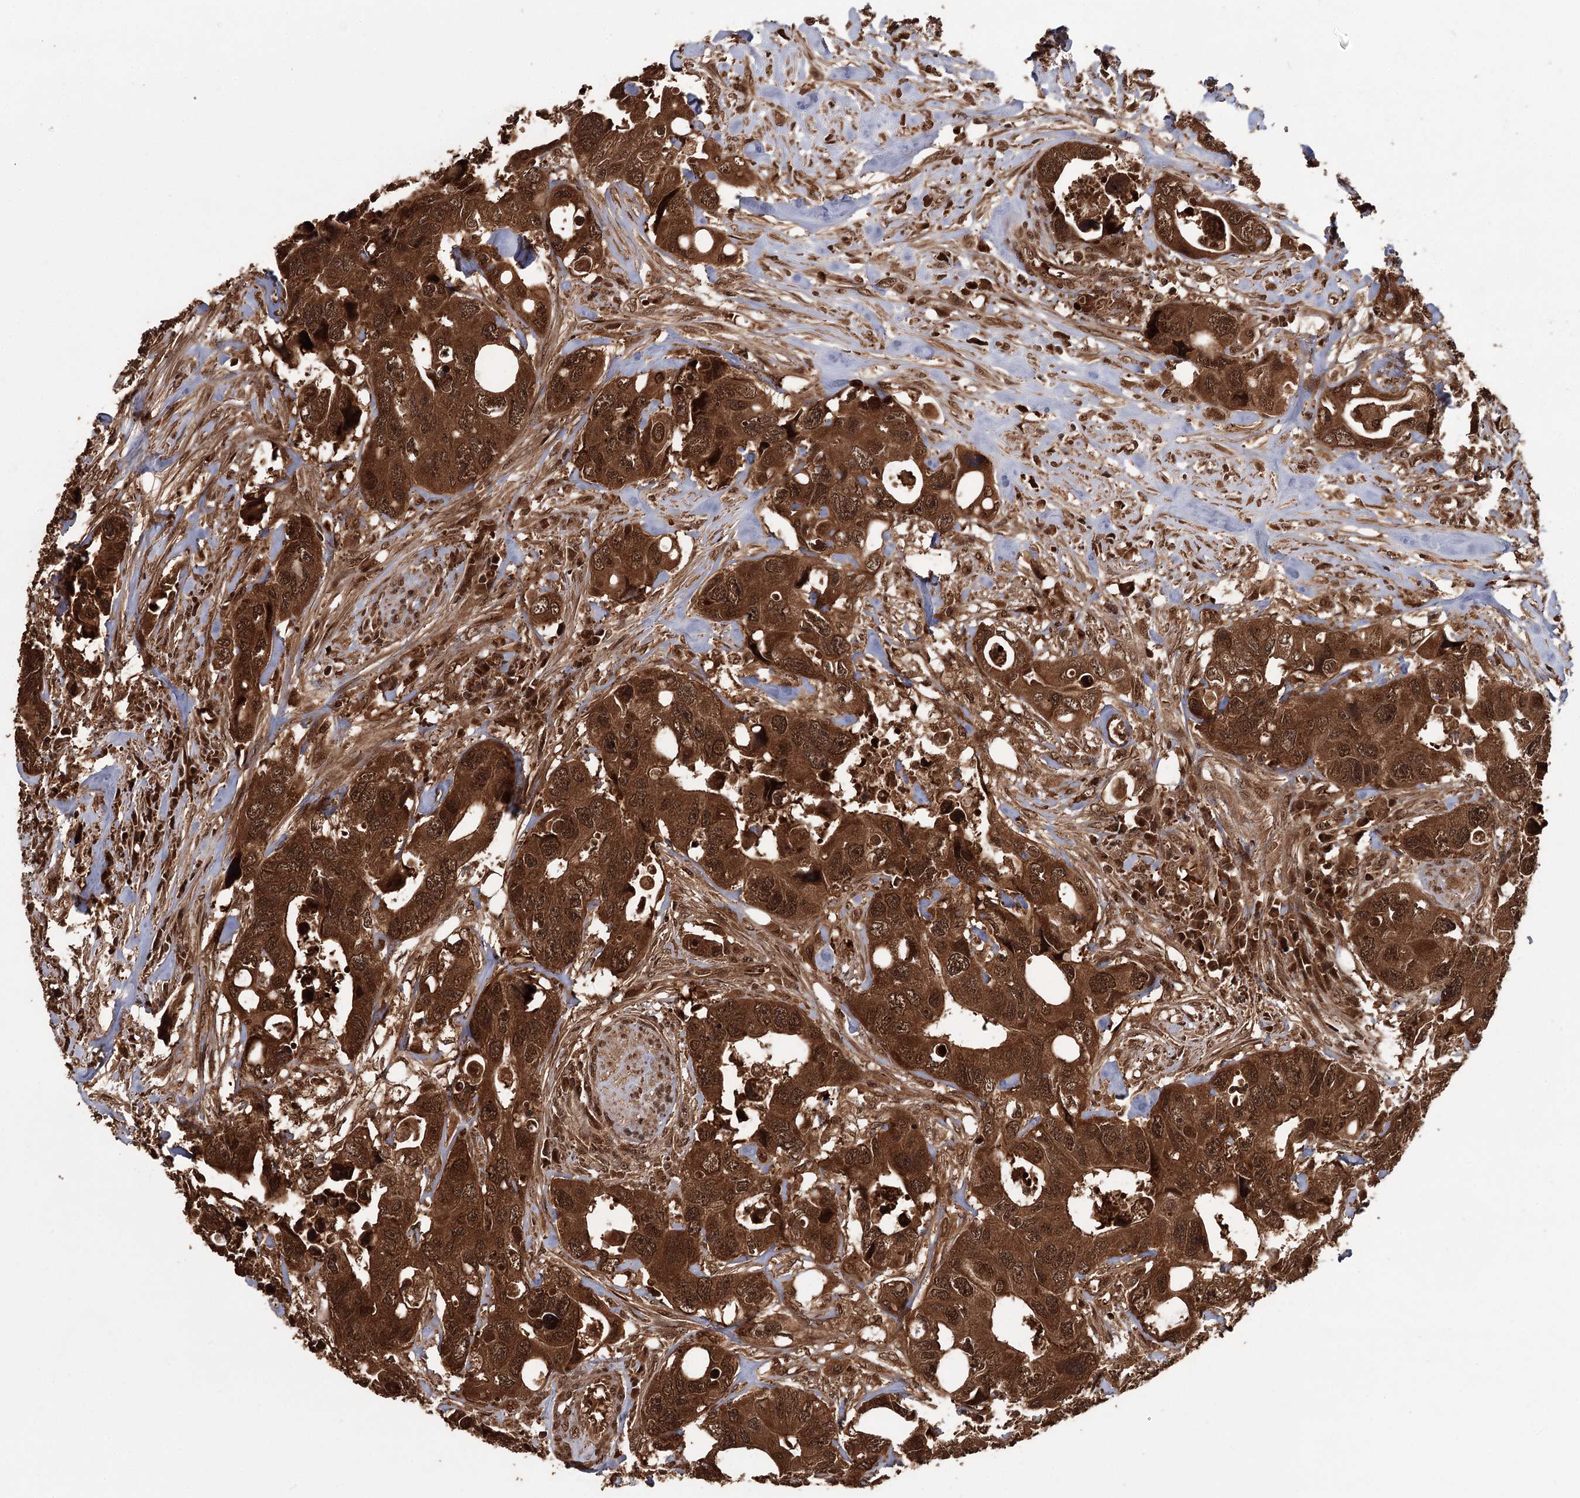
{"staining": {"intensity": "strong", "quantity": ">75%", "location": "cytoplasmic/membranous,nuclear"}, "tissue": "colorectal cancer", "cell_type": "Tumor cells", "image_type": "cancer", "snomed": [{"axis": "morphology", "description": "Adenocarcinoma, NOS"}, {"axis": "topography", "description": "Rectum"}], "caption": "DAB (3,3'-diaminobenzidine) immunohistochemical staining of human colorectal cancer reveals strong cytoplasmic/membranous and nuclear protein positivity in approximately >75% of tumor cells.", "gene": "N6AMT1", "patient": {"sex": "male", "age": 57}}